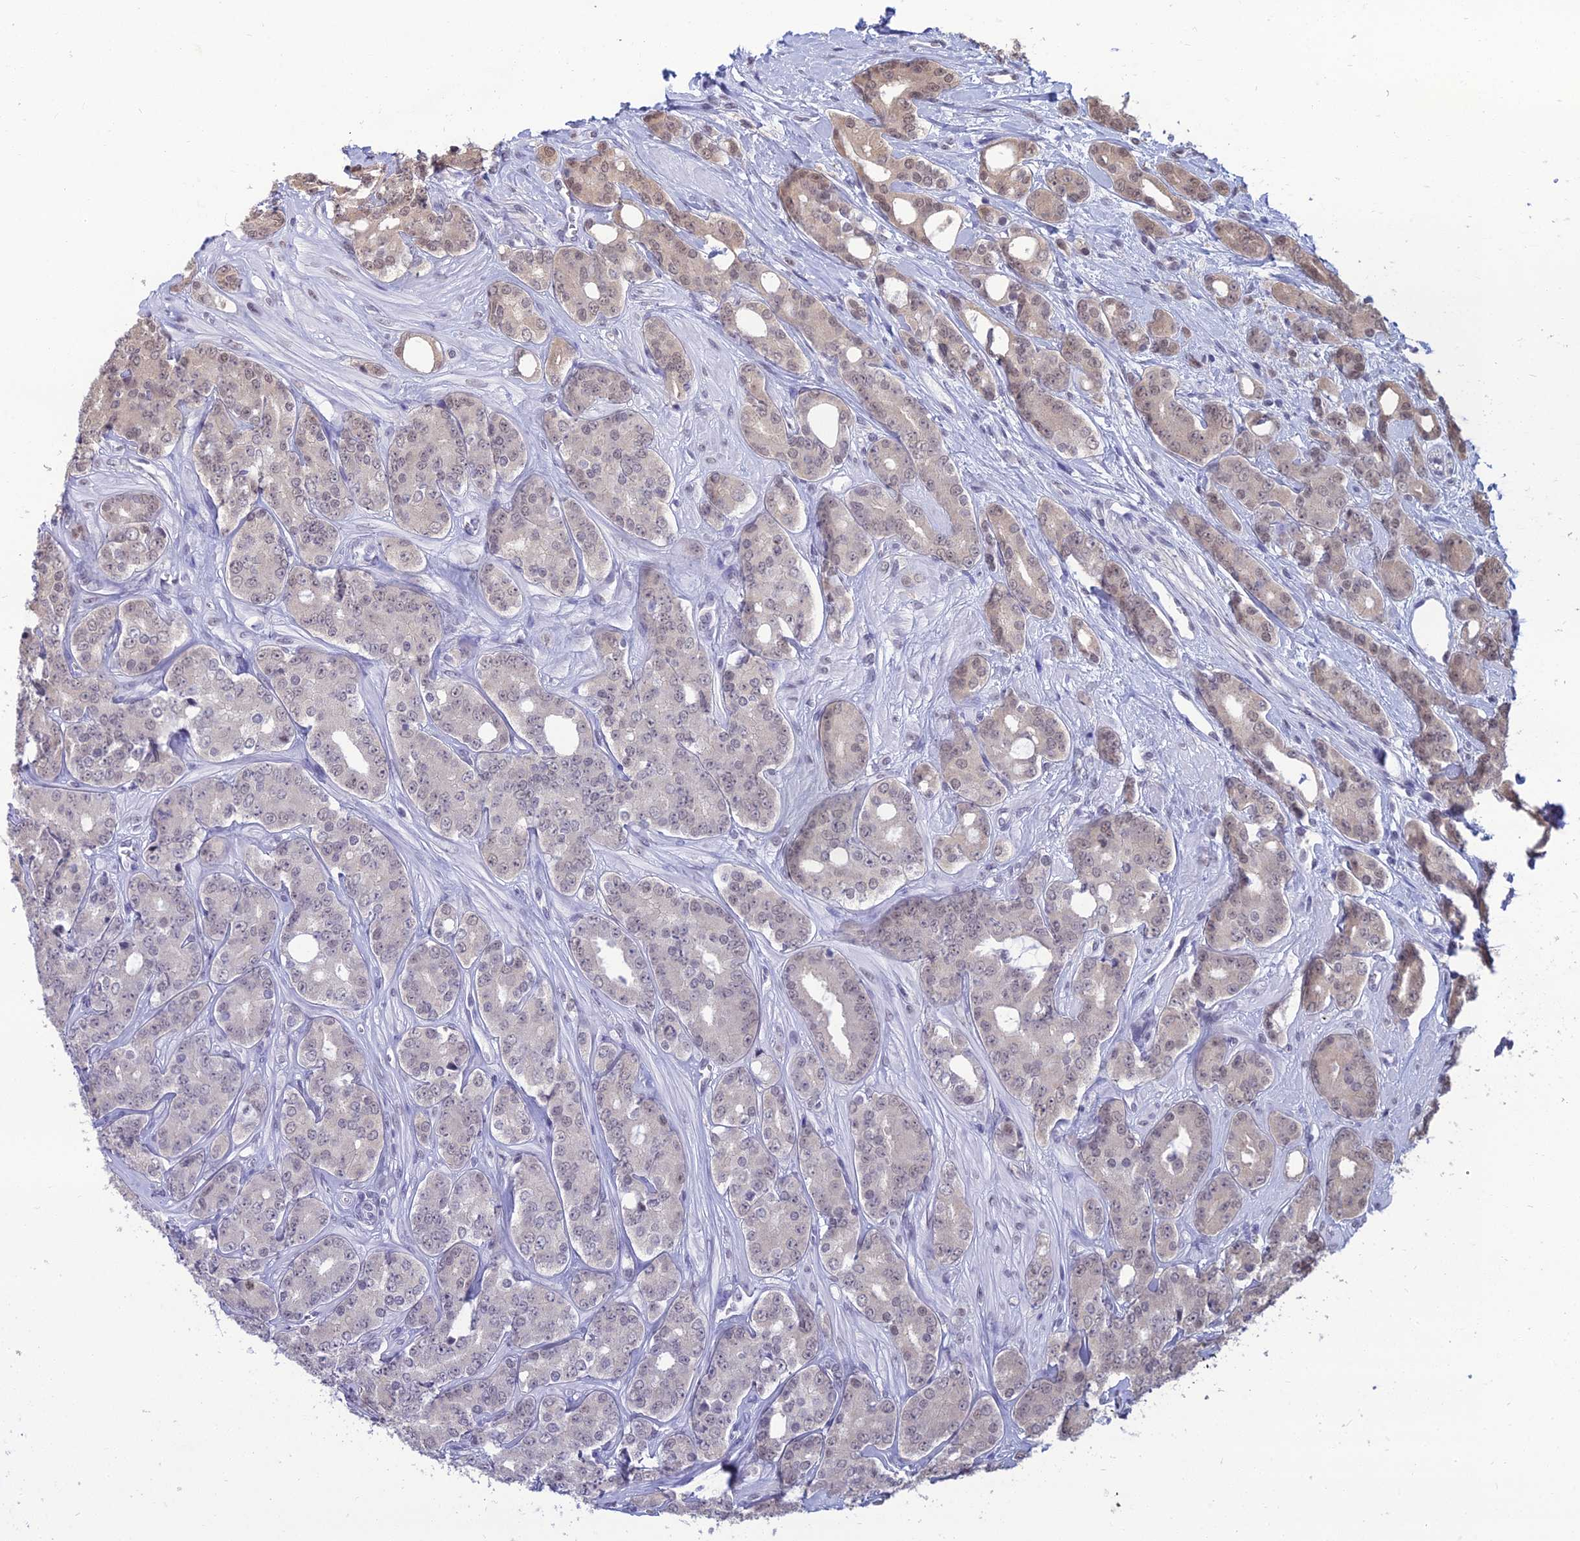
{"staining": {"intensity": "weak", "quantity": "25%-75%", "location": "nuclear"}, "tissue": "prostate cancer", "cell_type": "Tumor cells", "image_type": "cancer", "snomed": [{"axis": "morphology", "description": "Adenocarcinoma, High grade"}, {"axis": "topography", "description": "Prostate"}], "caption": "Immunohistochemistry staining of high-grade adenocarcinoma (prostate), which reveals low levels of weak nuclear expression in approximately 25%-75% of tumor cells indicating weak nuclear protein positivity. The staining was performed using DAB (3,3'-diaminobenzidine) (brown) for protein detection and nuclei were counterstained in hematoxylin (blue).", "gene": "SRSF7", "patient": {"sex": "male", "age": 62}}